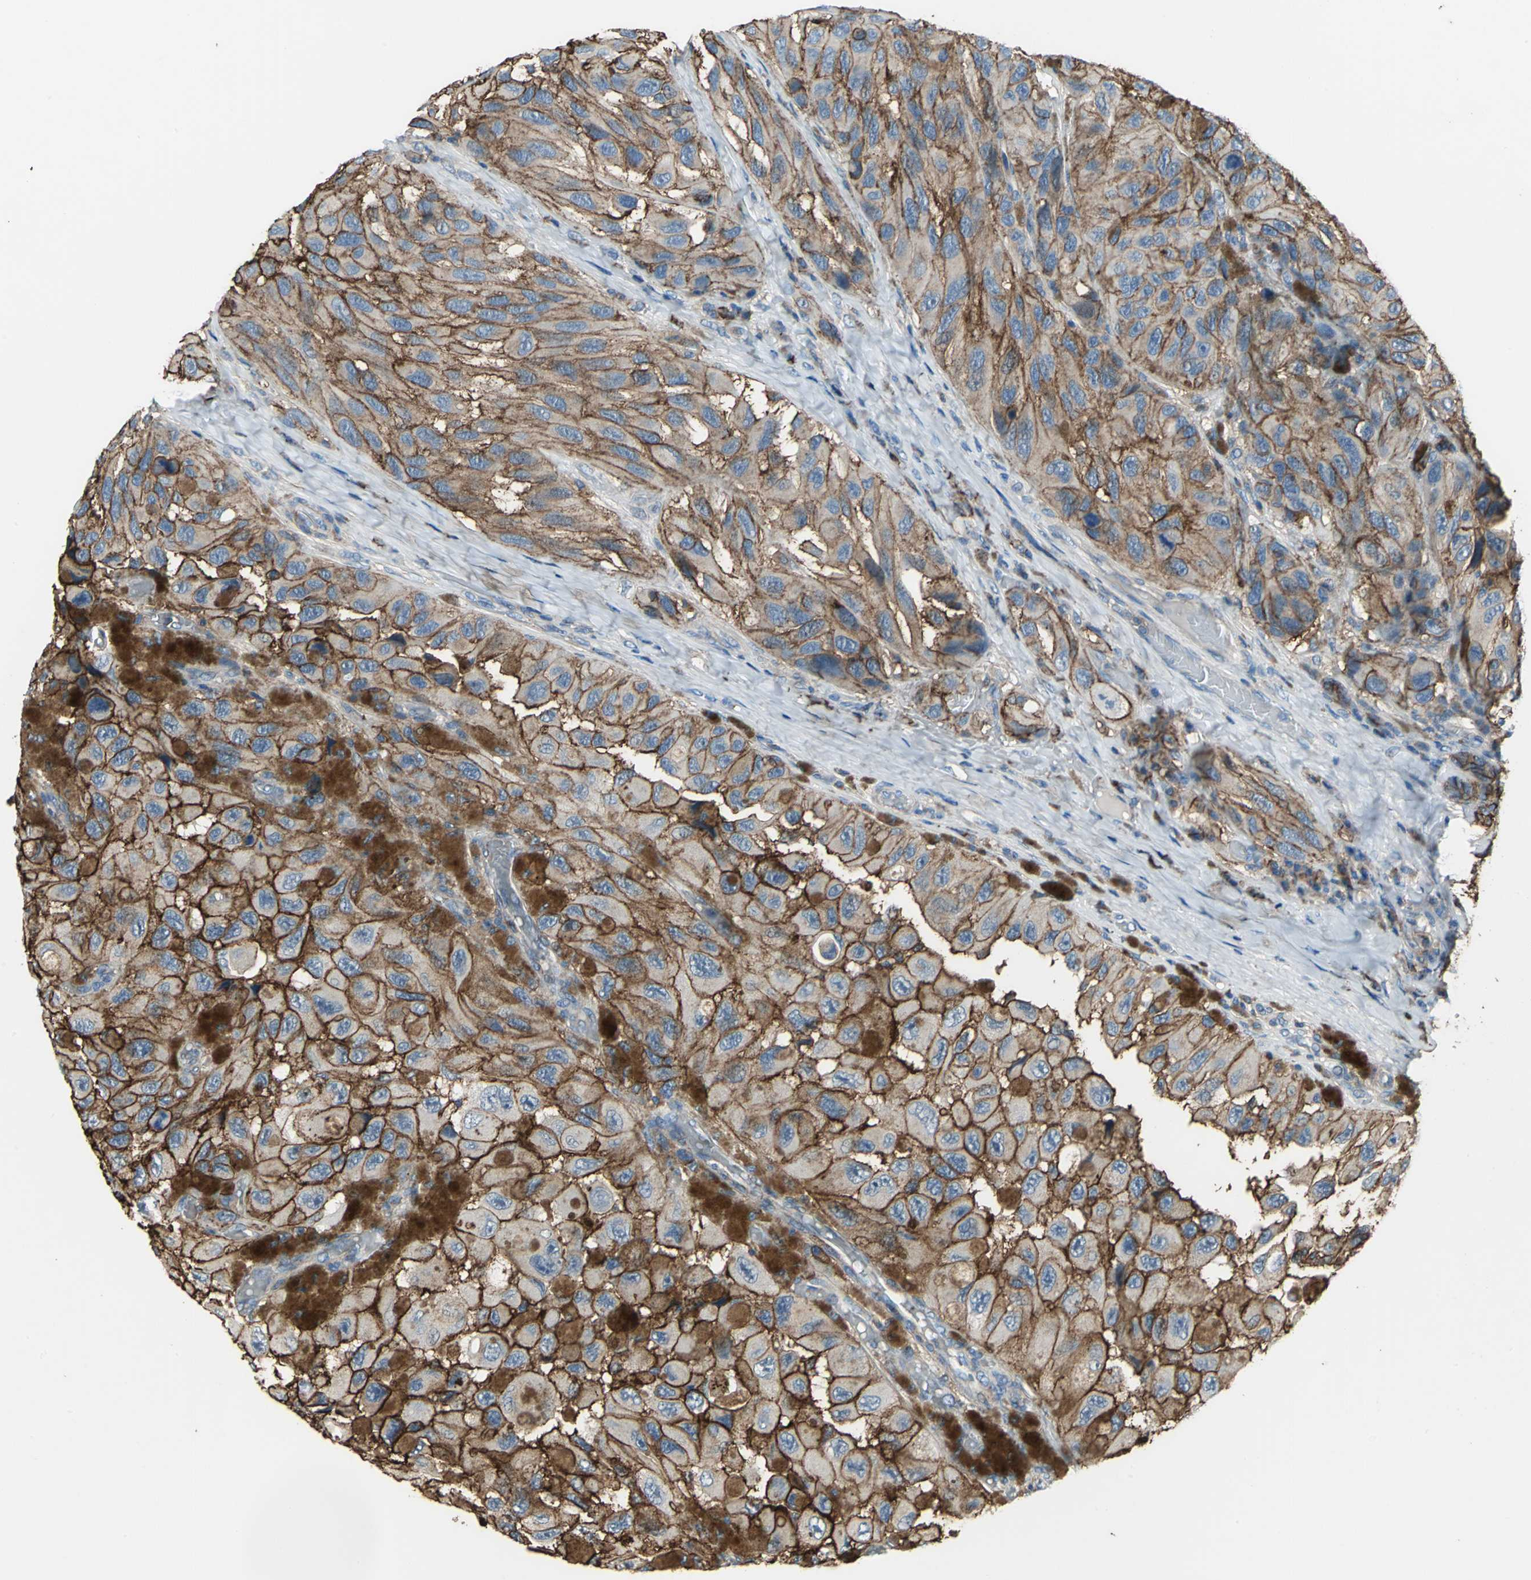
{"staining": {"intensity": "strong", "quantity": ">75%", "location": "cytoplasmic/membranous"}, "tissue": "melanoma", "cell_type": "Tumor cells", "image_type": "cancer", "snomed": [{"axis": "morphology", "description": "Malignant melanoma, NOS"}, {"axis": "topography", "description": "Skin"}], "caption": "The micrograph exhibits immunohistochemical staining of malignant melanoma. There is strong cytoplasmic/membranous expression is appreciated in approximately >75% of tumor cells. Nuclei are stained in blue.", "gene": "CD44", "patient": {"sex": "female", "age": 73}}